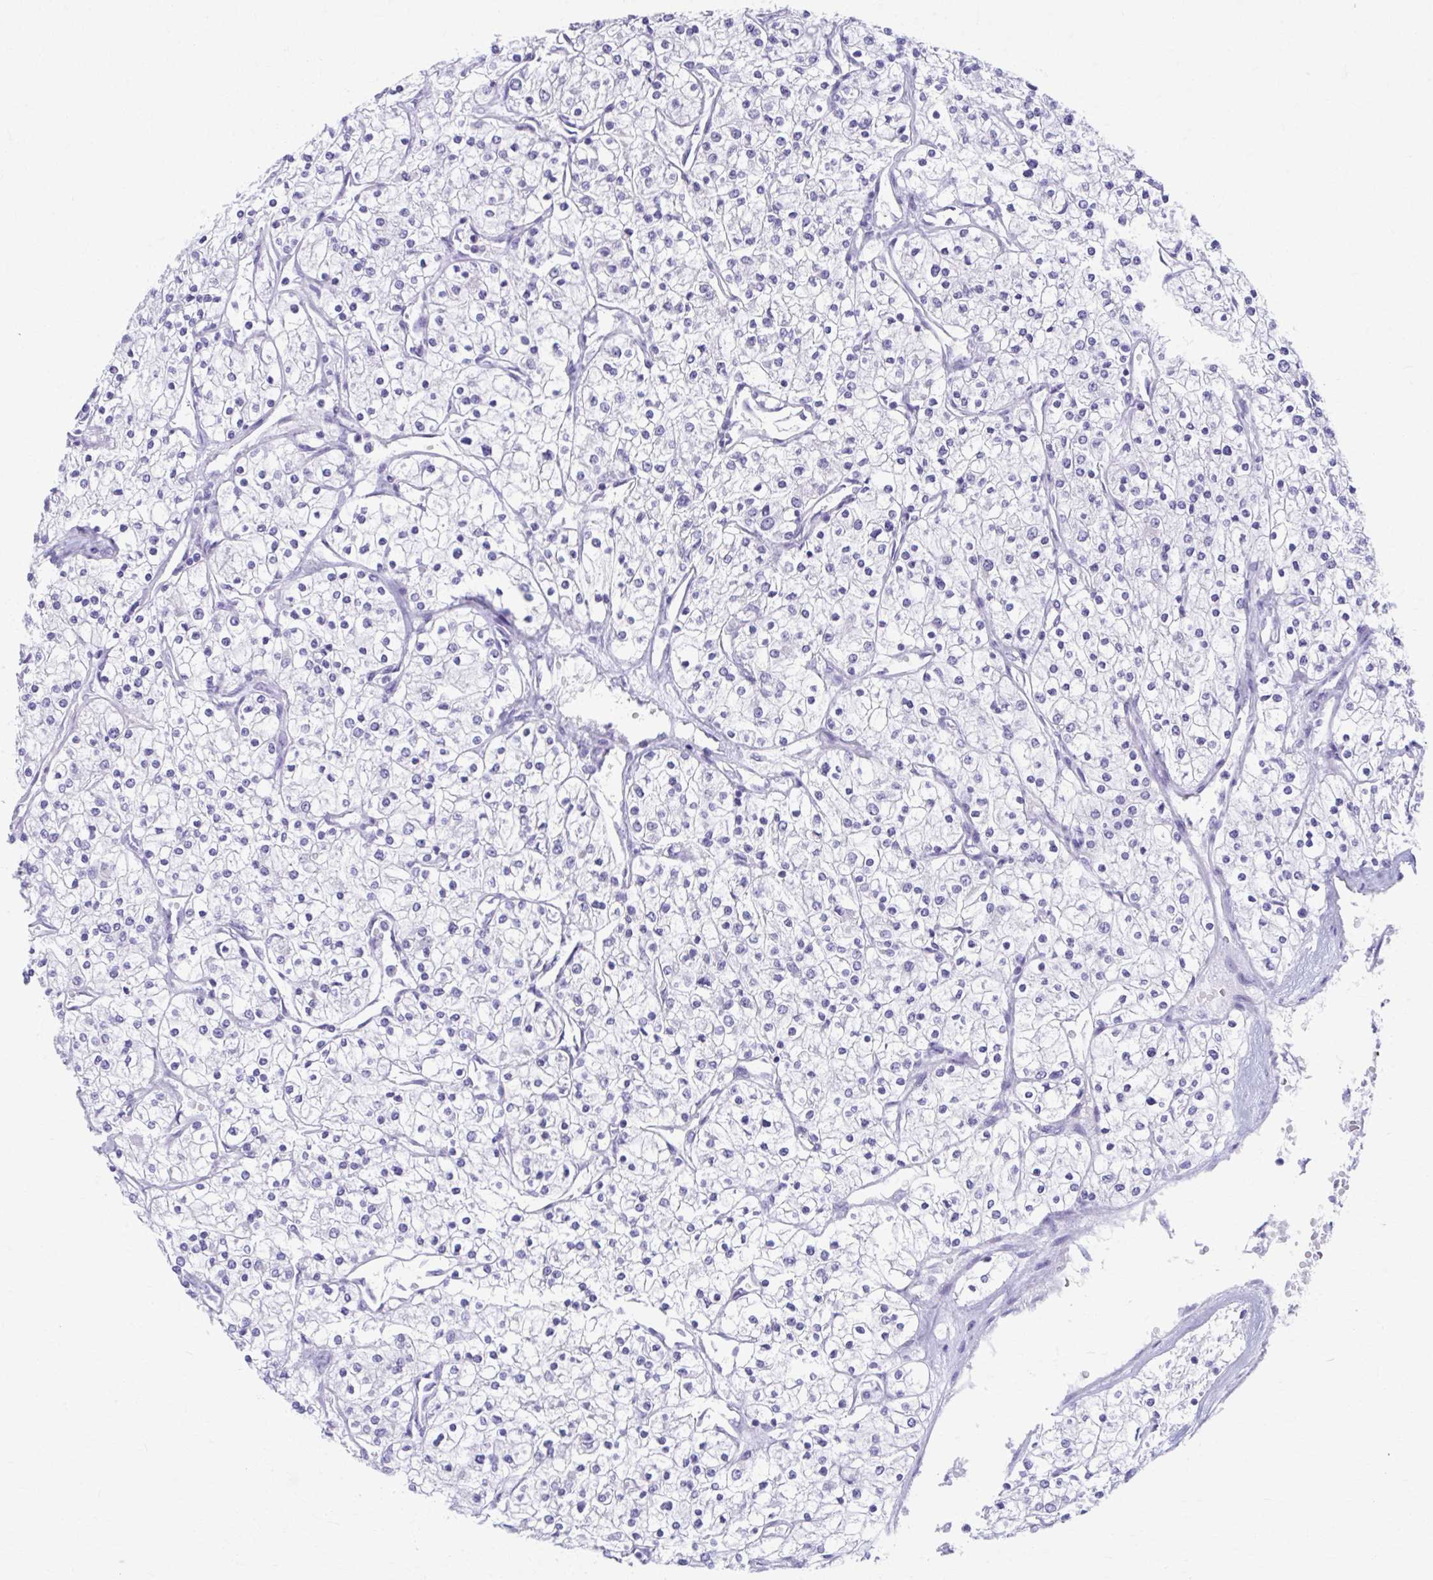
{"staining": {"intensity": "negative", "quantity": "none", "location": "none"}, "tissue": "renal cancer", "cell_type": "Tumor cells", "image_type": "cancer", "snomed": [{"axis": "morphology", "description": "Adenocarcinoma, NOS"}, {"axis": "topography", "description": "Kidney"}], "caption": "Immunohistochemistry image of neoplastic tissue: human renal cancer (adenocarcinoma) stained with DAB displays no significant protein expression in tumor cells.", "gene": "CCDC105", "patient": {"sex": "male", "age": 80}}